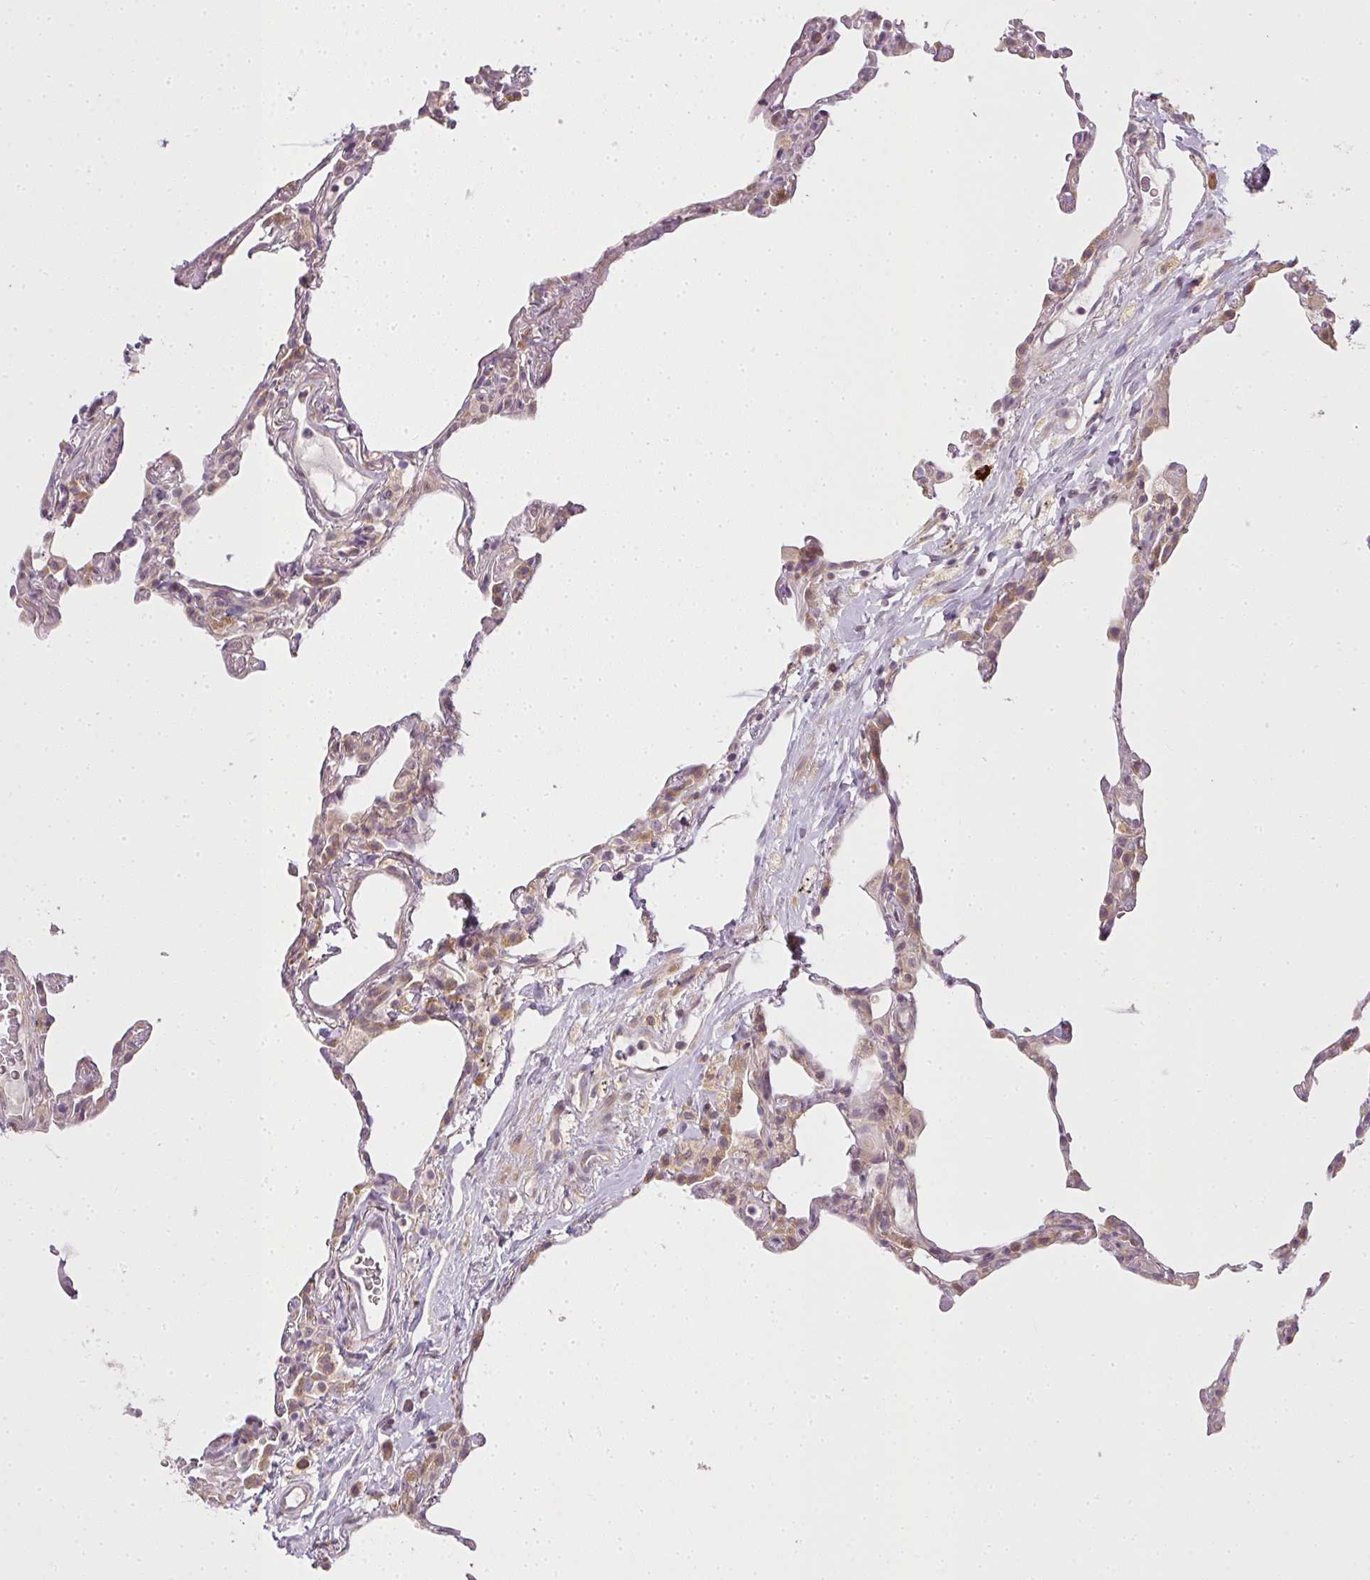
{"staining": {"intensity": "moderate", "quantity": "<25%", "location": "cytoplasmic/membranous"}, "tissue": "lung", "cell_type": "Alveolar cells", "image_type": "normal", "snomed": [{"axis": "morphology", "description": "Normal tissue, NOS"}, {"axis": "topography", "description": "Lung"}], "caption": "High-power microscopy captured an immunohistochemistry image of normal lung, revealing moderate cytoplasmic/membranous positivity in about <25% of alveolar cells. The staining was performed using DAB to visualize the protein expression in brown, while the nuclei were stained in blue with hematoxylin (Magnification: 20x).", "gene": "MED19", "patient": {"sex": "female", "age": 57}}